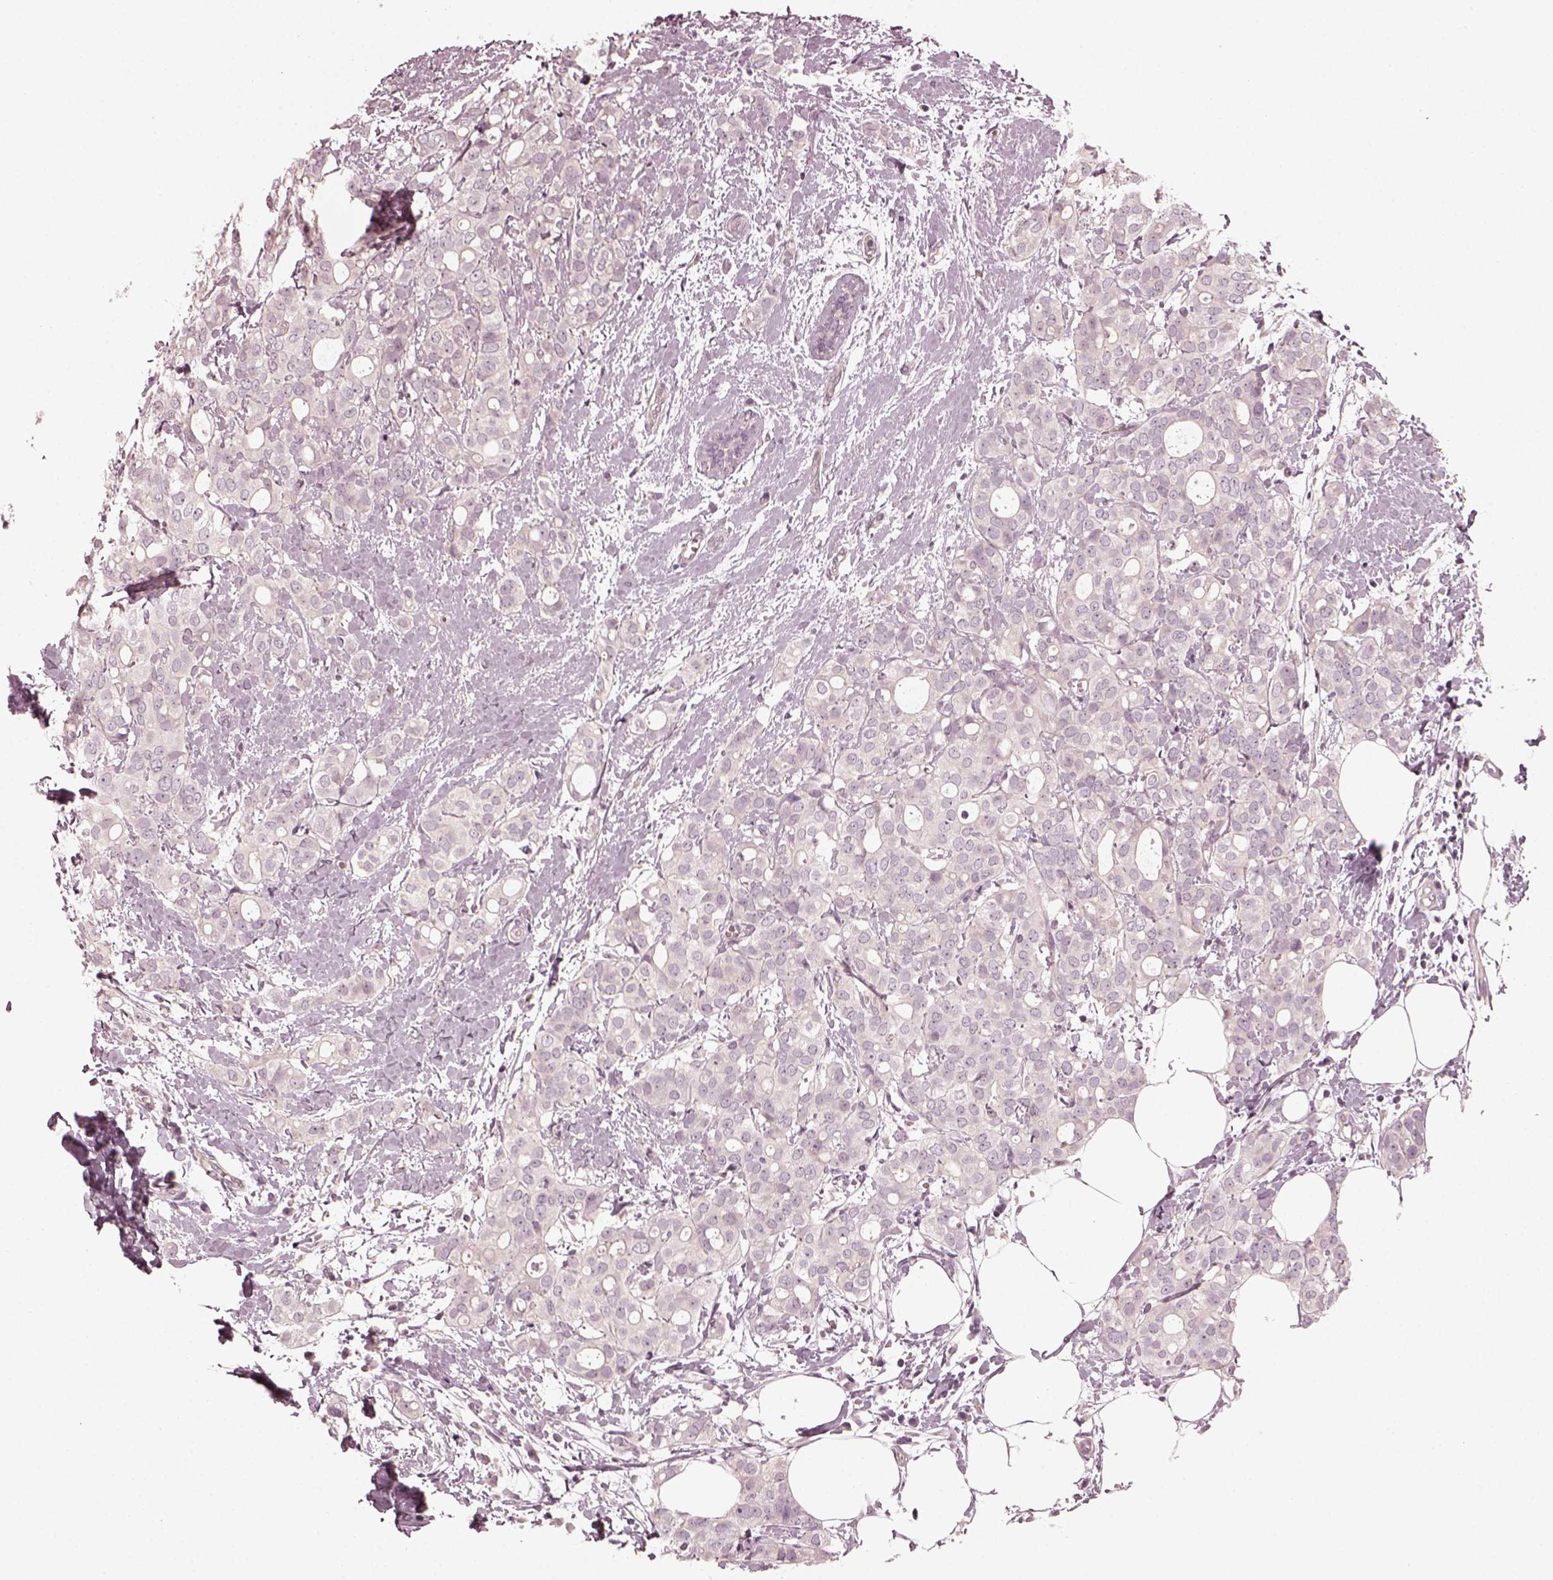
{"staining": {"intensity": "negative", "quantity": "none", "location": "none"}, "tissue": "breast cancer", "cell_type": "Tumor cells", "image_type": "cancer", "snomed": [{"axis": "morphology", "description": "Duct carcinoma"}, {"axis": "topography", "description": "Breast"}], "caption": "DAB (3,3'-diaminobenzidine) immunohistochemical staining of breast infiltrating ductal carcinoma exhibits no significant positivity in tumor cells.", "gene": "CHIT1", "patient": {"sex": "female", "age": 40}}